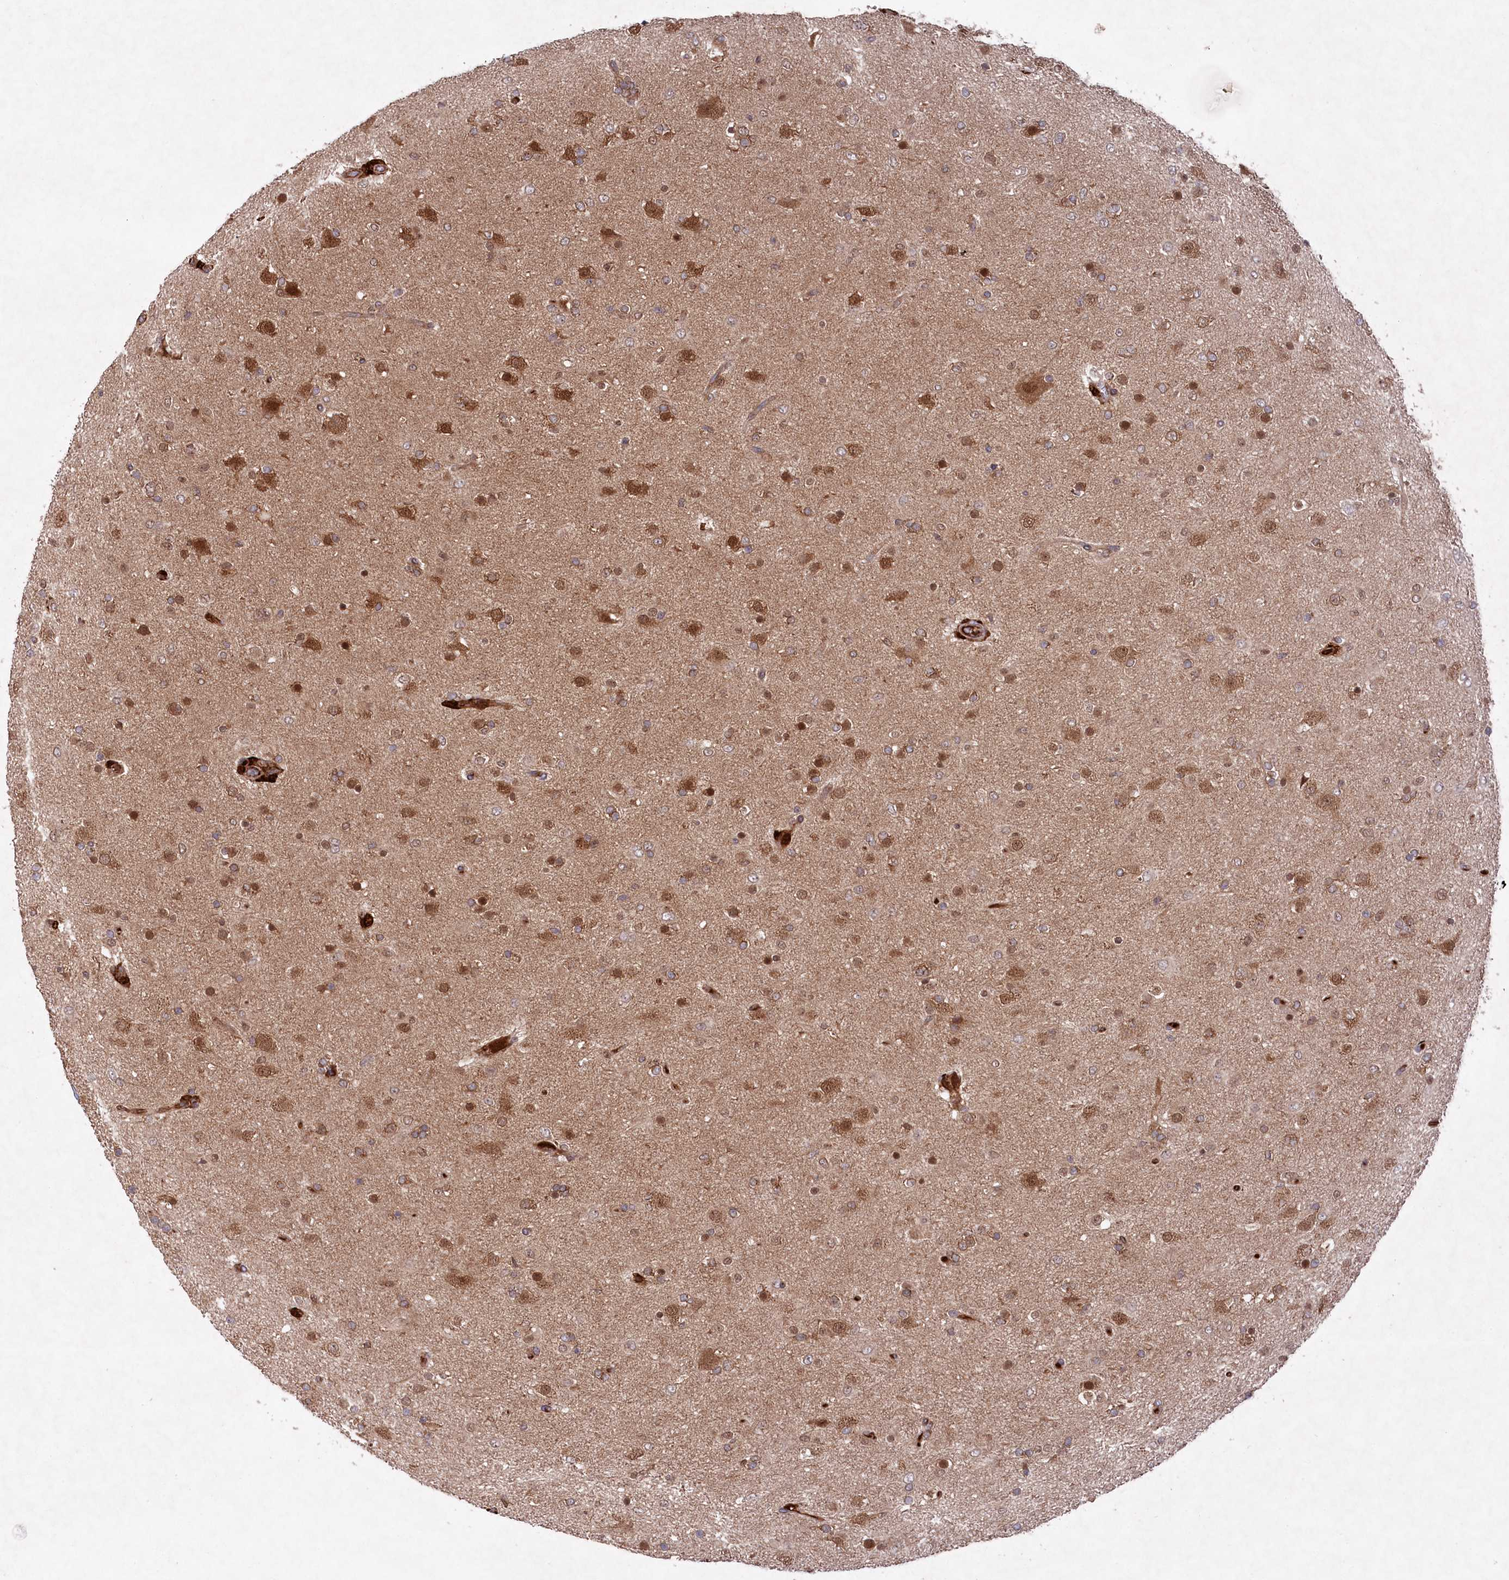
{"staining": {"intensity": "moderate", "quantity": ">75%", "location": "cytoplasmic/membranous,nuclear"}, "tissue": "glioma", "cell_type": "Tumor cells", "image_type": "cancer", "snomed": [{"axis": "morphology", "description": "Glioma, malignant, Low grade"}, {"axis": "topography", "description": "Brain"}], "caption": "A brown stain shows moderate cytoplasmic/membranous and nuclear expression of a protein in glioma tumor cells.", "gene": "PPP1R21", "patient": {"sex": "male", "age": 65}}